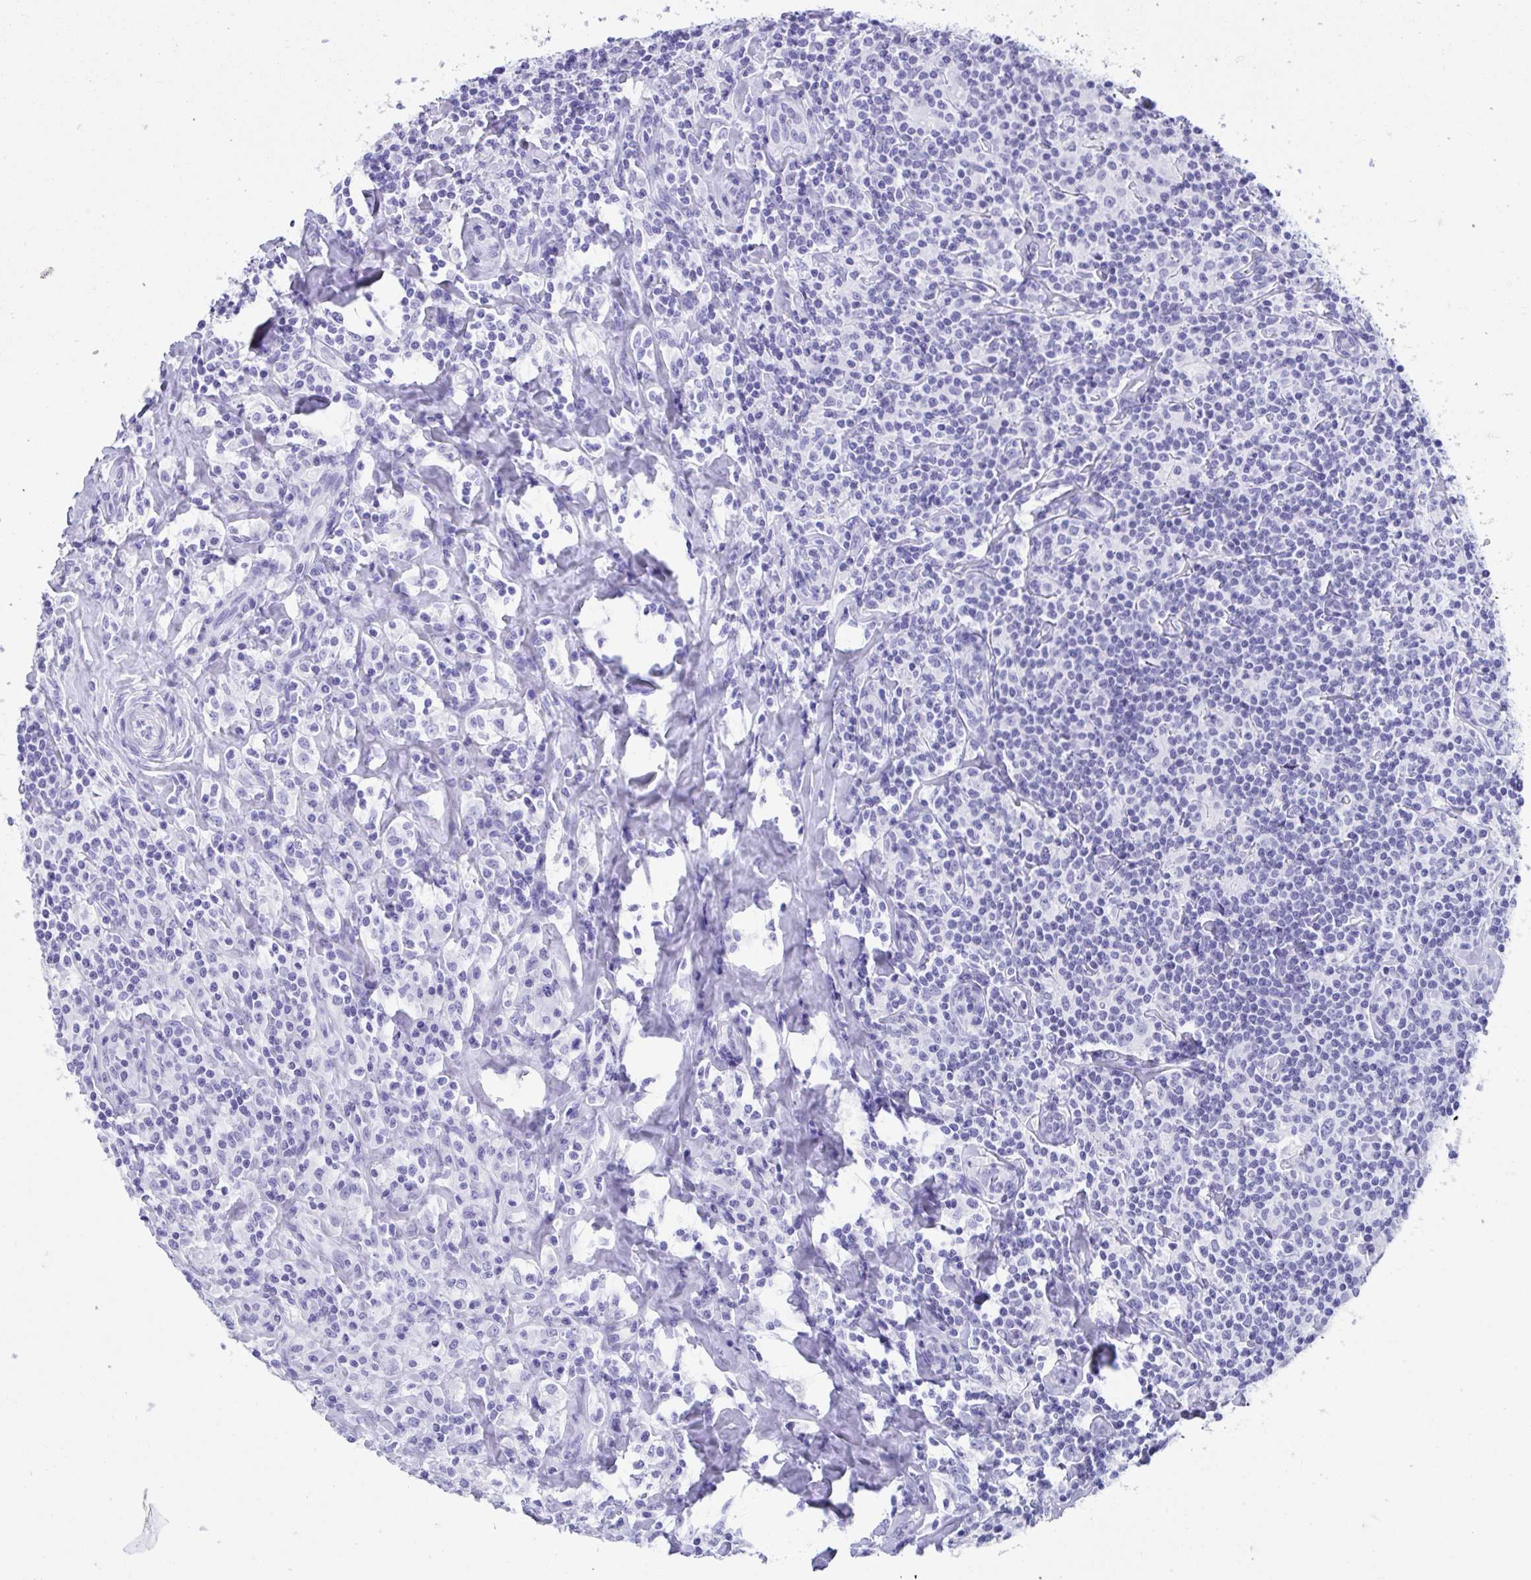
{"staining": {"intensity": "negative", "quantity": "none", "location": "none"}, "tissue": "lymphoma", "cell_type": "Tumor cells", "image_type": "cancer", "snomed": [{"axis": "morphology", "description": "Hodgkin's disease, NOS"}, {"axis": "morphology", "description": "Hodgkin's lymphoma, nodular sclerosis"}, {"axis": "topography", "description": "Lymph node"}], "caption": "Immunohistochemistry histopathology image of neoplastic tissue: human lymphoma stained with DAB (3,3'-diaminobenzidine) shows no significant protein expression in tumor cells. (DAB immunohistochemistry (IHC), high magnification).", "gene": "TMEM35A", "patient": {"sex": "female", "age": 10}}